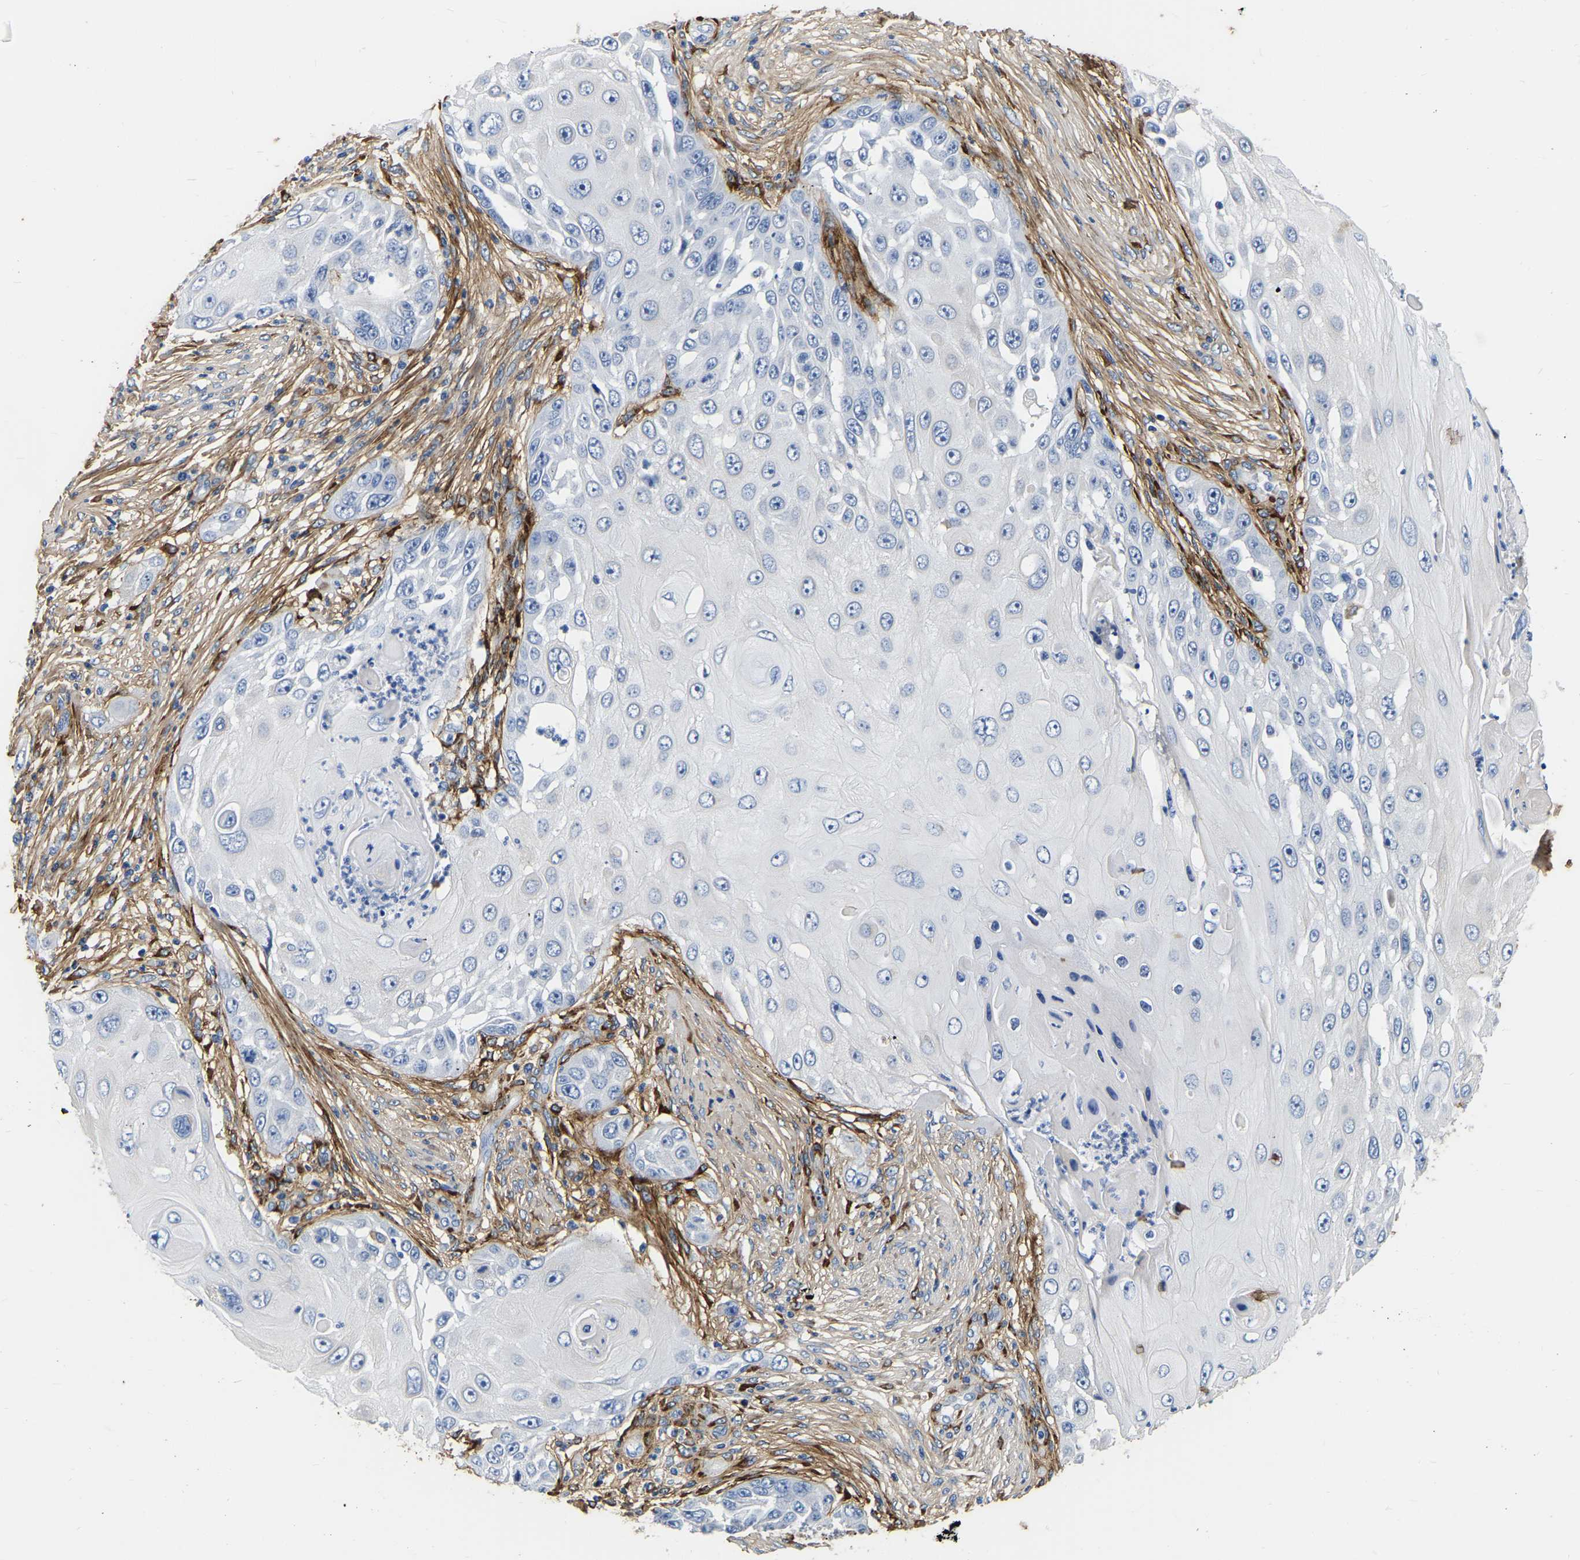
{"staining": {"intensity": "negative", "quantity": "none", "location": "none"}, "tissue": "skin cancer", "cell_type": "Tumor cells", "image_type": "cancer", "snomed": [{"axis": "morphology", "description": "Squamous cell carcinoma, NOS"}, {"axis": "topography", "description": "Skin"}], "caption": "The image exhibits no staining of tumor cells in skin squamous cell carcinoma.", "gene": "COL6A1", "patient": {"sex": "female", "age": 44}}